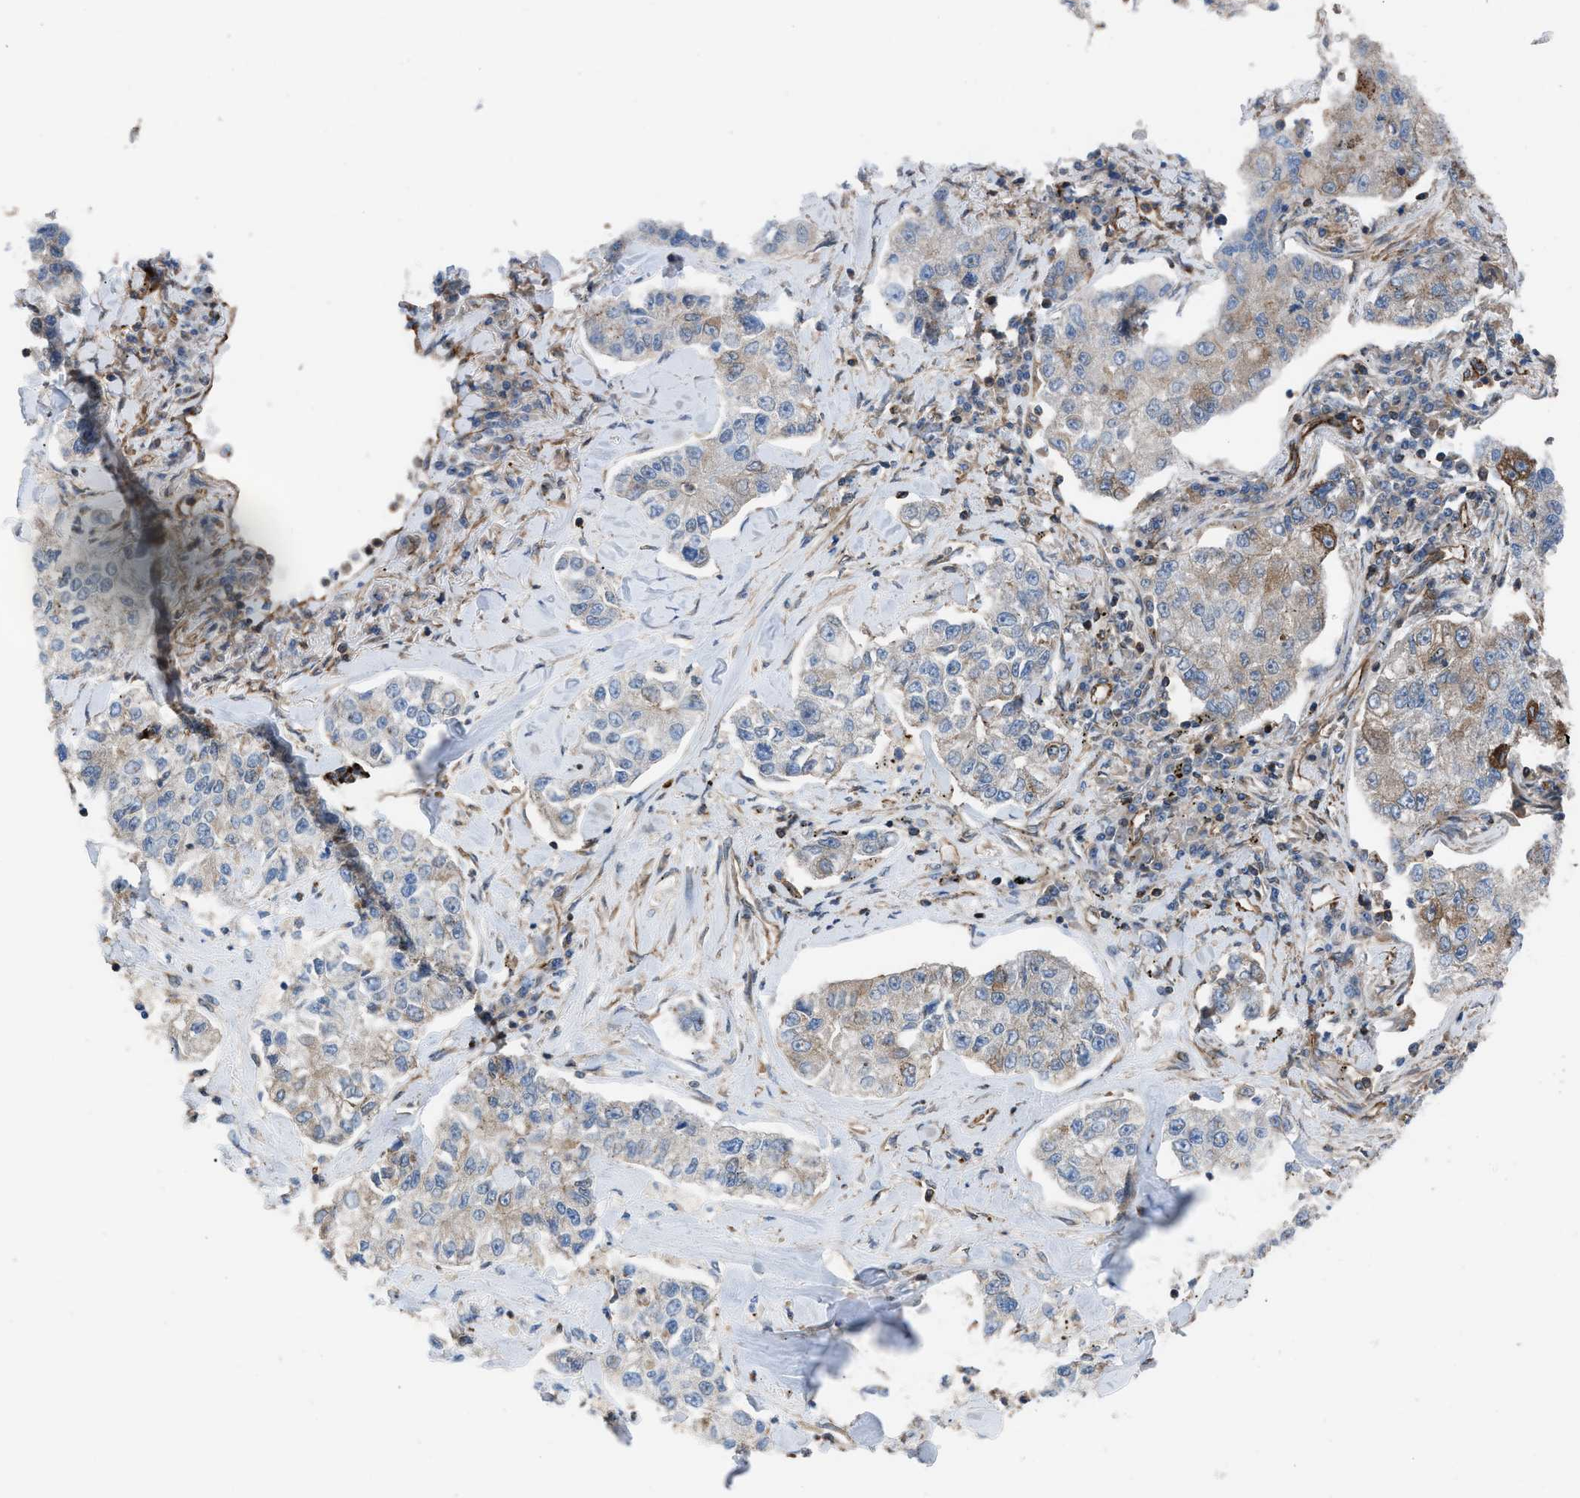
{"staining": {"intensity": "weak", "quantity": "25%-75%", "location": "cytoplasmic/membranous"}, "tissue": "lung cancer", "cell_type": "Tumor cells", "image_type": "cancer", "snomed": [{"axis": "morphology", "description": "Adenocarcinoma, NOS"}, {"axis": "topography", "description": "Lung"}], "caption": "Immunohistochemistry image of lung cancer (adenocarcinoma) stained for a protein (brown), which exhibits low levels of weak cytoplasmic/membranous staining in approximately 25%-75% of tumor cells.", "gene": "PTPRE", "patient": {"sex": "male", "age": 49}}